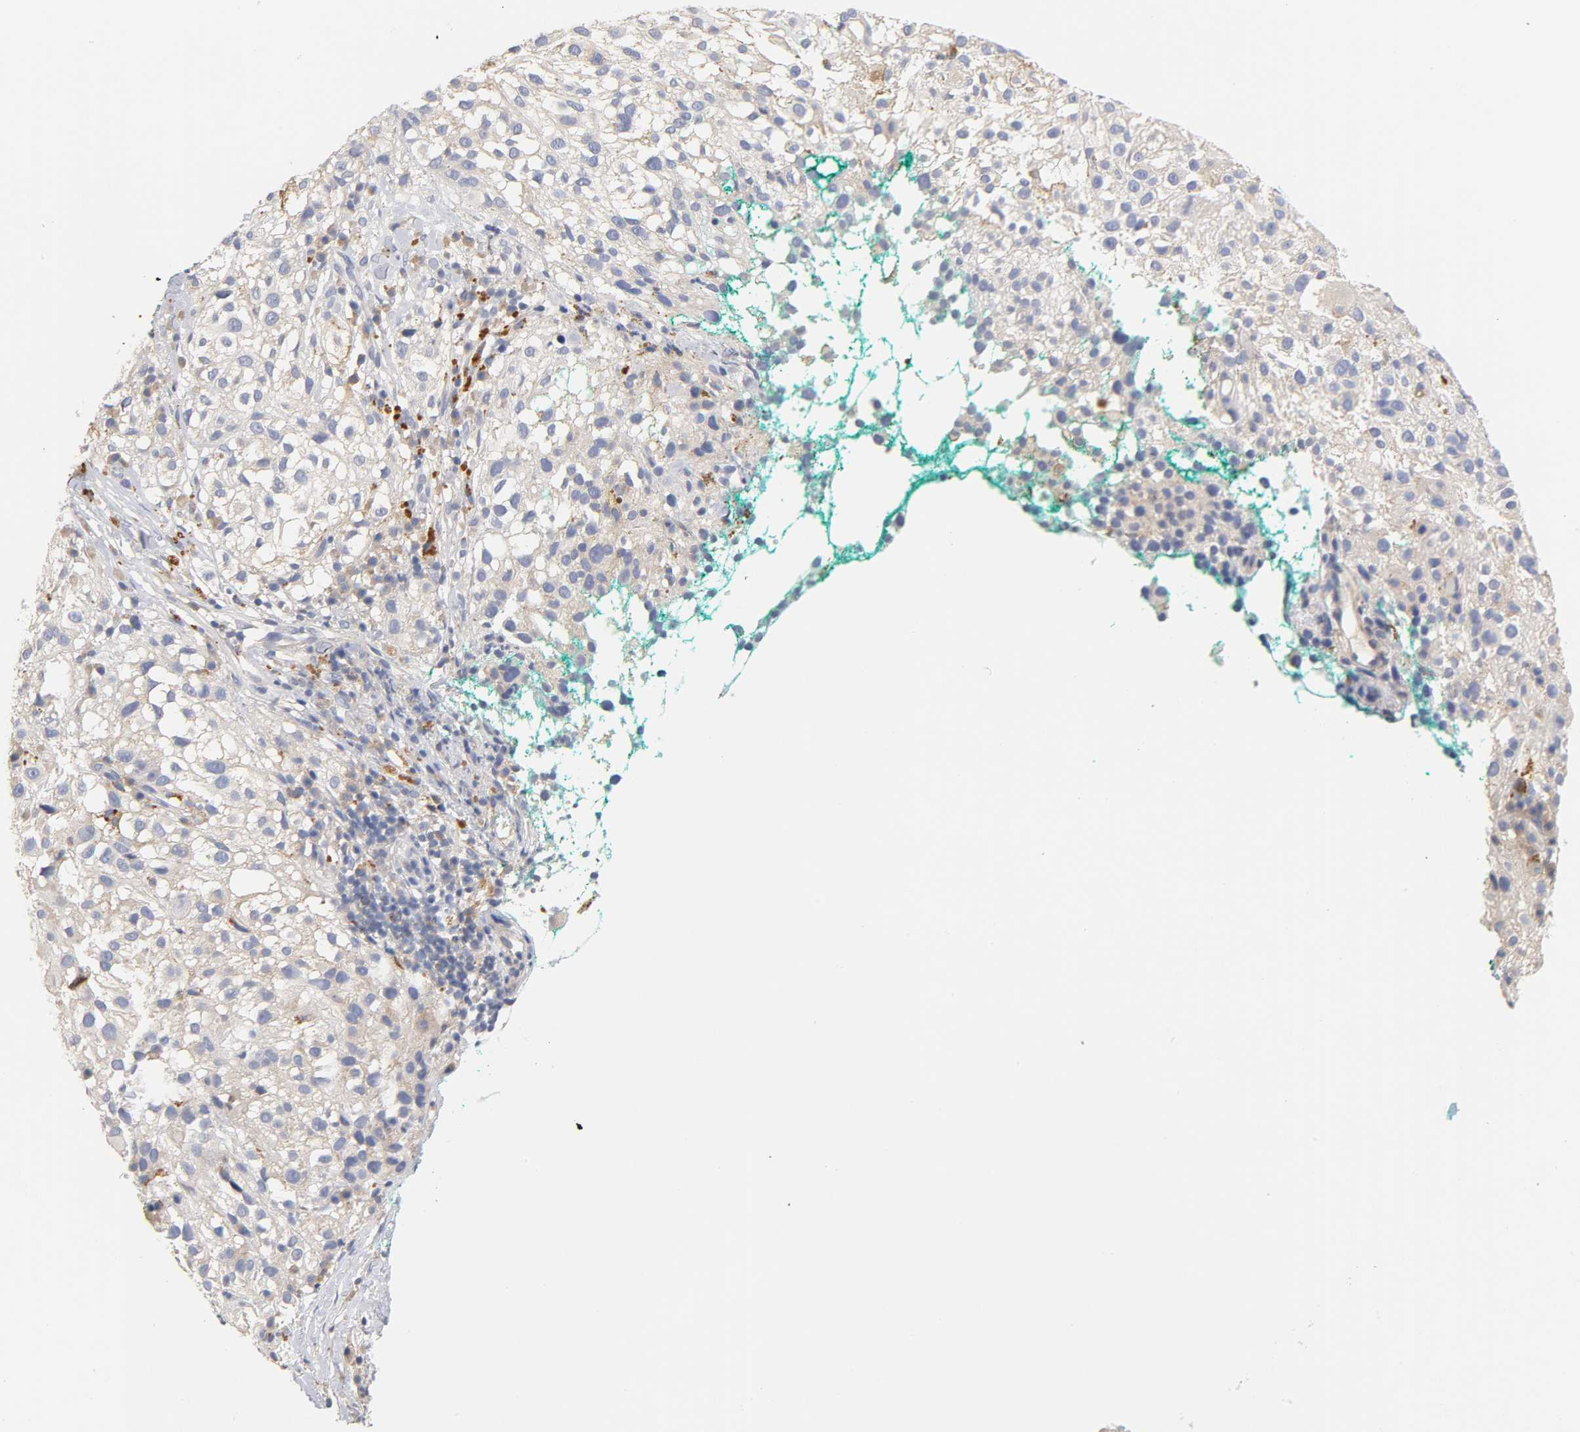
{"staining": {"intensity": "negative", "quantity": "none", "location": "none"}, "tissue": "melanoma", "cell_type": "Tumor cells", "image_type": "cancer", "snomed": [{"axis": "morphology", "description": "Necrosis, NOS"}, {"axis": "morphology", "description": "Malignant melanoma, NOS"}, {"axis": "topography", "description": "Skin"}], "caption": "Protein analysis of malignant melanoma demonstrates no significant expression in tumor cells. (DAB IHC, high magnification).", "gene": "SEMA5A", "patient": {"sex": "female", "age": 87}}